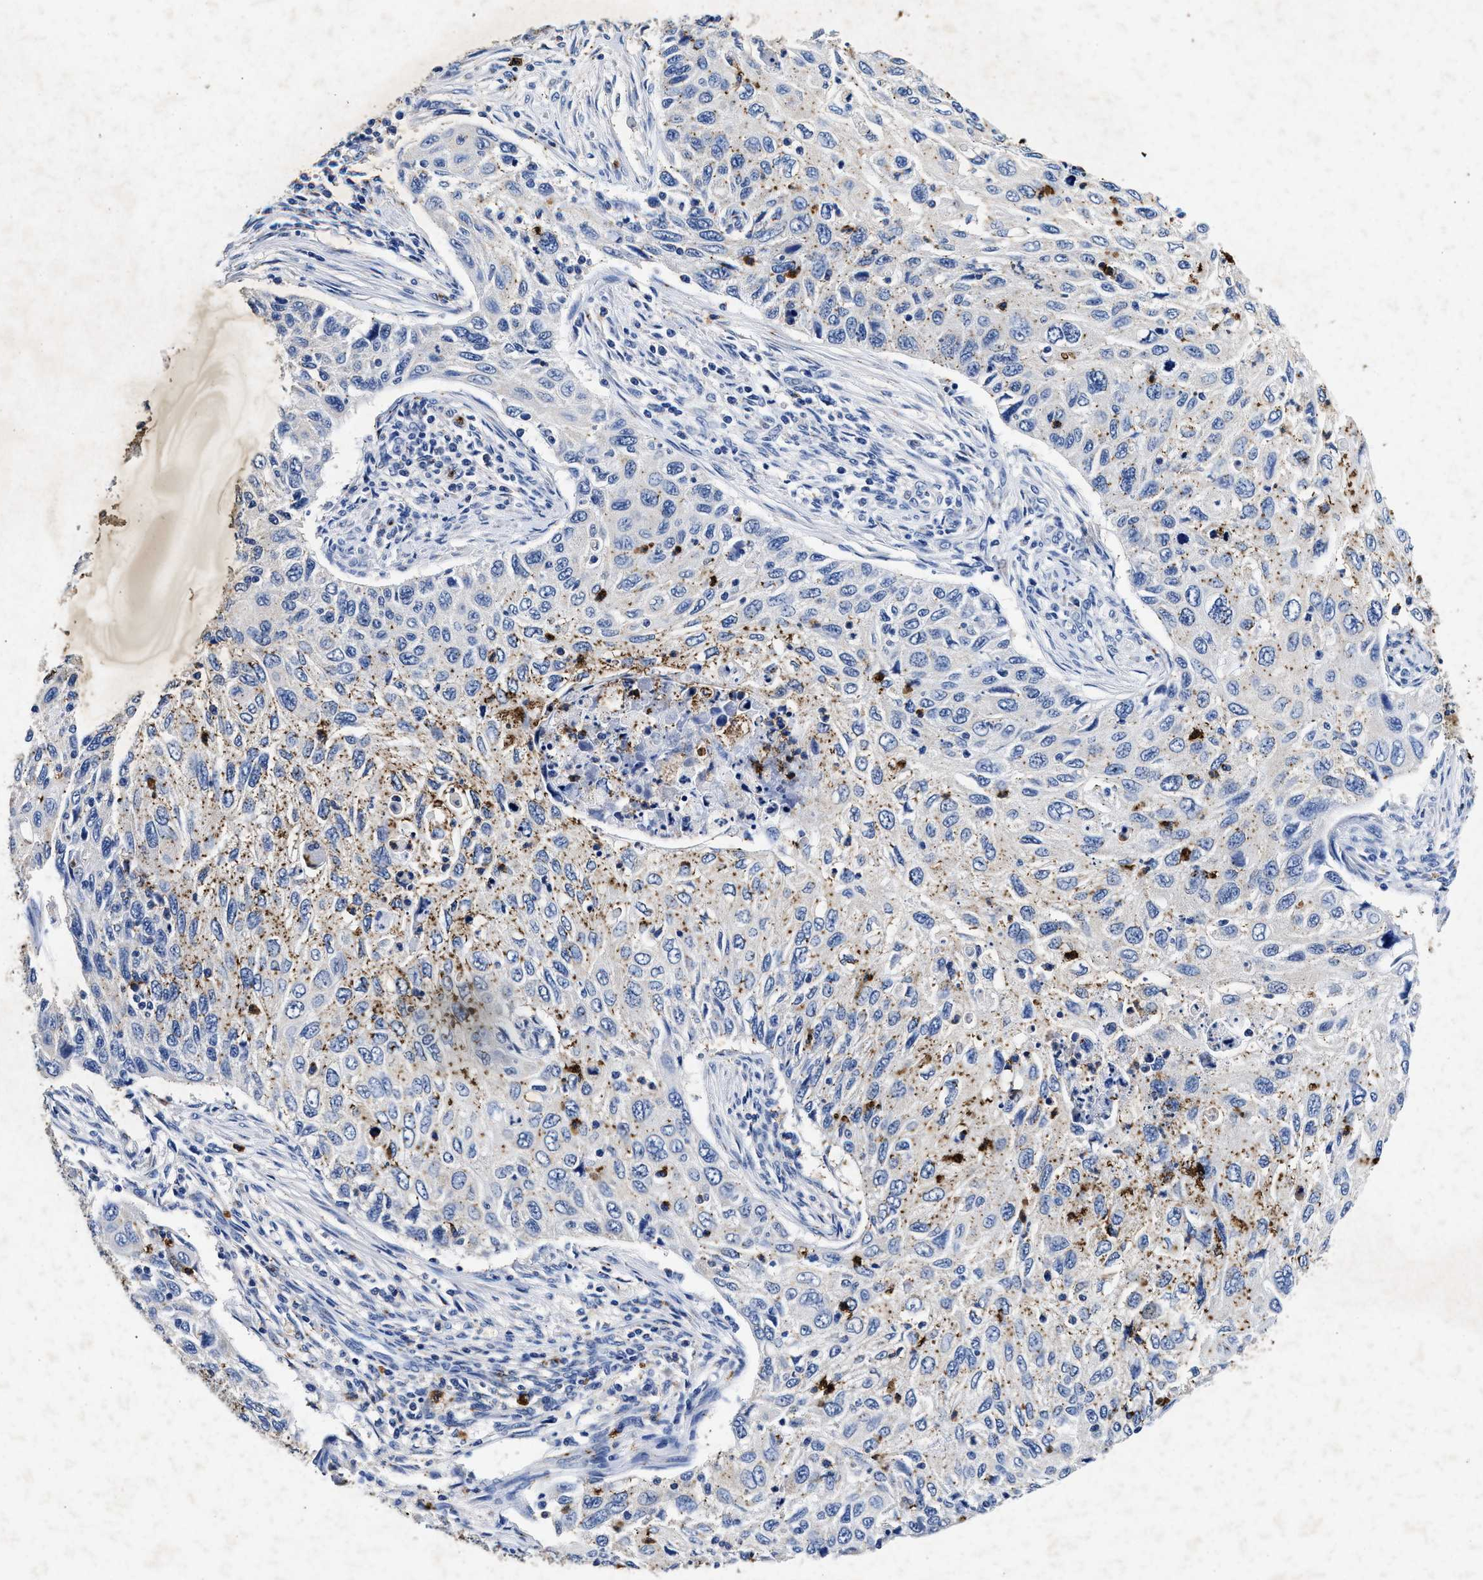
{"staining": {"intensity": "weak", "quantity": "<25%", "location": "cytoplasmic/membranous"}, "tissue": "cervical cancer", "cell_type": "Tumor cells", "image_type": "cancer", "snomed": [{"axis": "morphology", "description": "Squamous cell carcinoma, NOS"}, {"axis": "topography", "description": "Cervix"}], "caption": "High power microscopy micrograph of an immunohistochemistry (IHC) histopathology image of squamous cell carcinoma (cervical), revealing no significant staining in tumor cells.", "gene": "LTB4R2", "patient": {"sex": "female", "age": 70}}